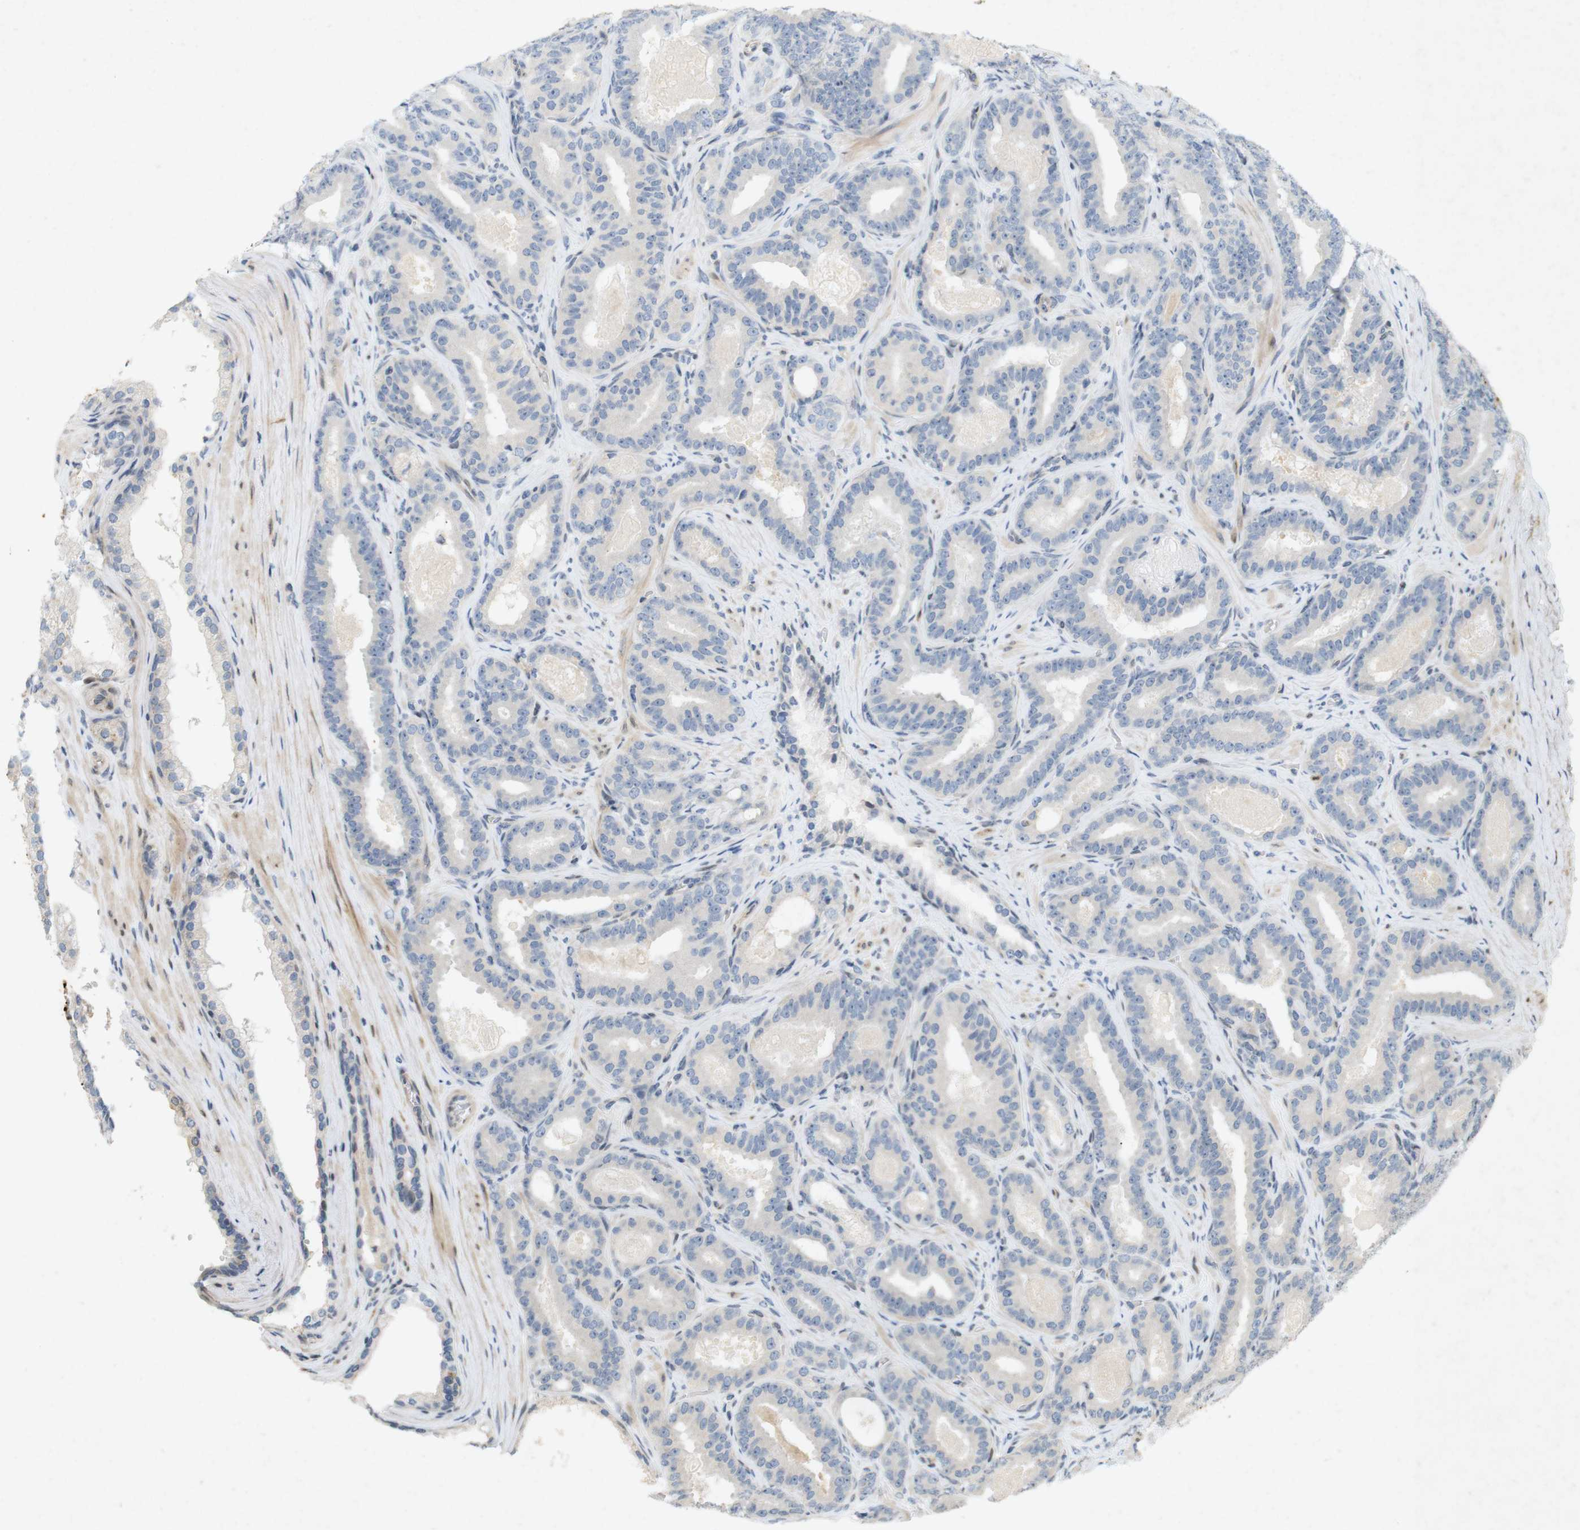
{"staining": {"intensity": "negative", "quantity": "none", "location": "none"}, "tissue": "prostate cancer", "cell_type": "Tumor cells", "image_type": "cancer", "snomed": [{"axis": "morphology", "description": "Adenocarcinoma, High grade"}, {"axis": "topography", "description": "Prostate"}], "caption": "DAB (3,3'-diaminobenzidine) immunohistochemical staining of human adenocarcinoma (high-grade) (prostate) reveals no significant expression in tumor cells.", "gene": "PPP1R14A", "patient": {"sex": "male", "age": 60}}